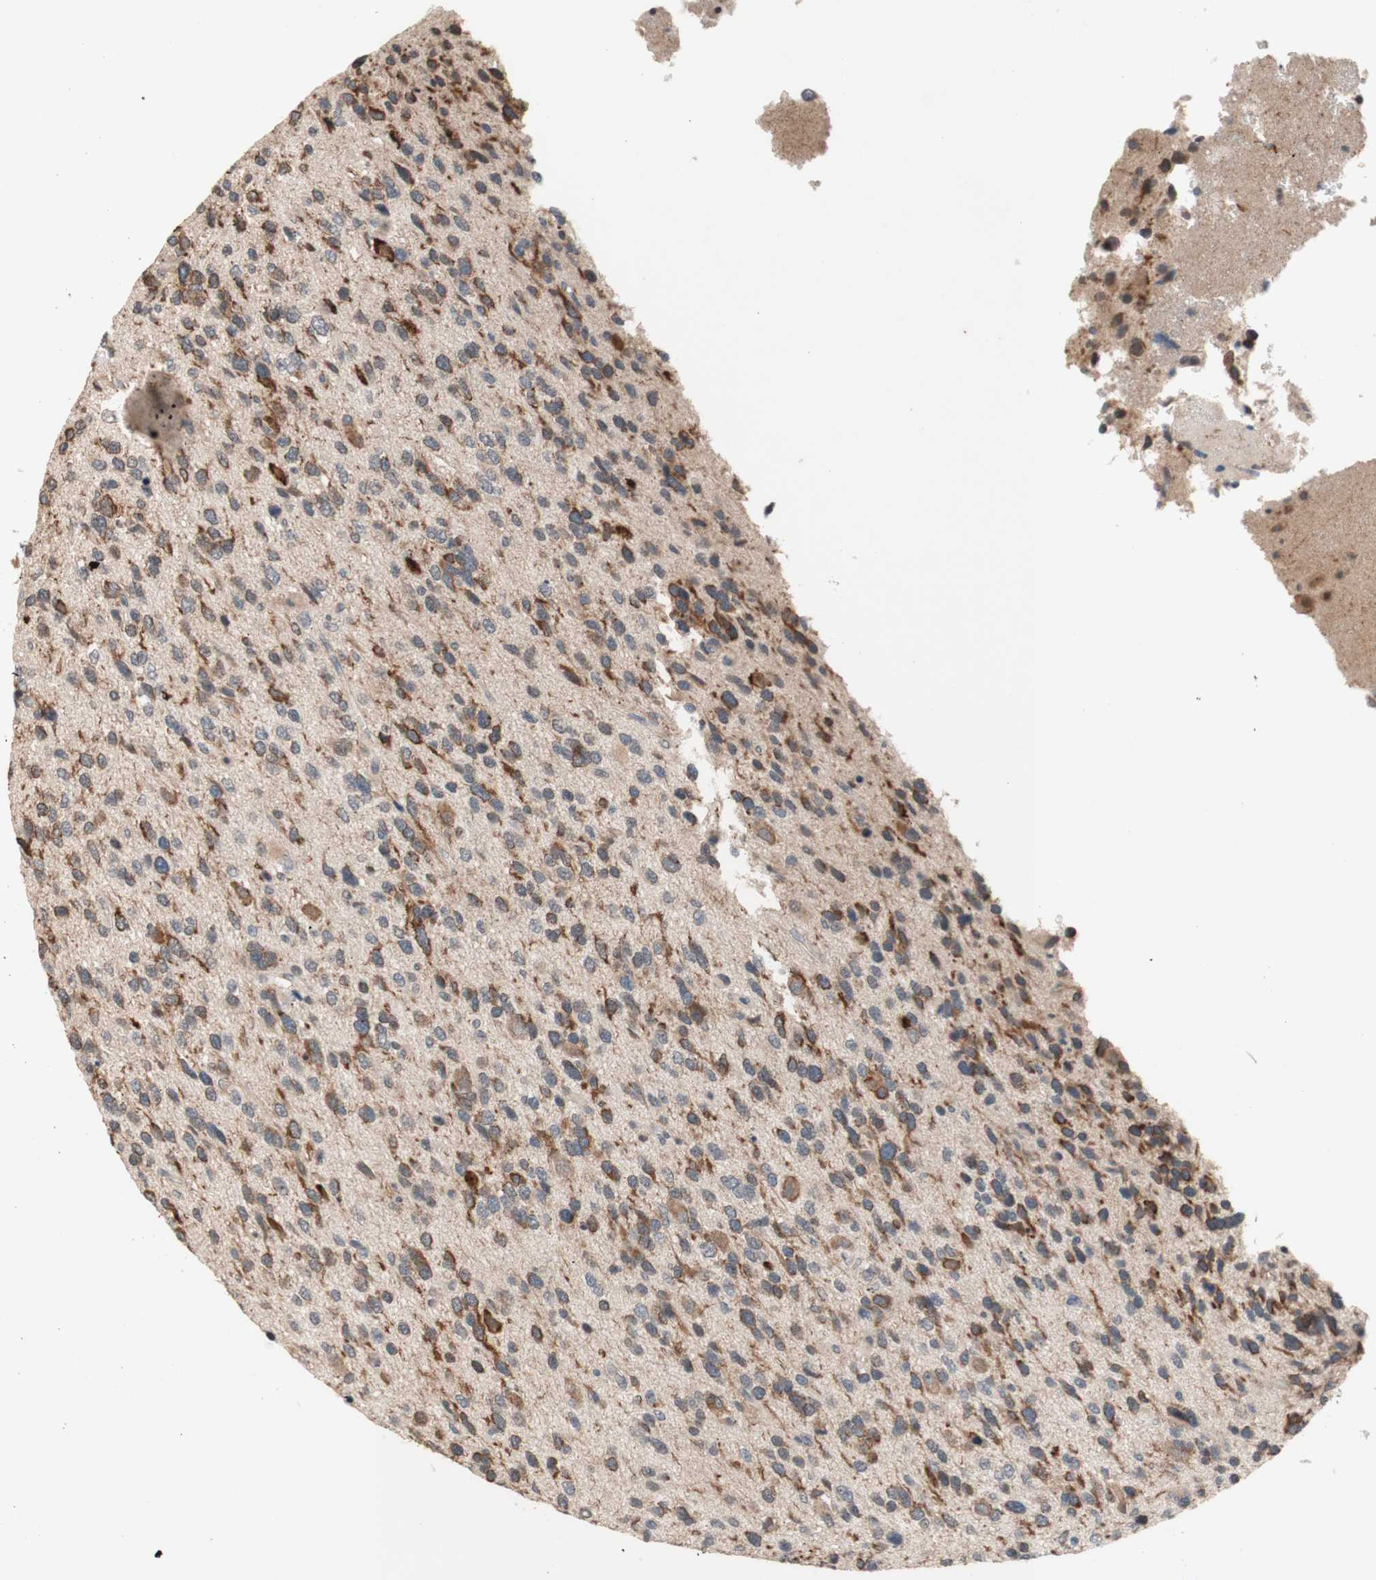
{"staining": {"intensity": "moderate", "quantity": "25%-75%", "location": "cytoplasmic/membranous"}, "tissue": "glioma", "cell_type": "Tumor cells", "image_type": "cancer", "snomed": [{"axis": "morphology", "description": "Glioma, malignant, High grade"}, {"axis": "topography", "description": "Brain"}], "caption": "The histopathology image exhibits staining of glioma, revealing moderate cytoplasmic/membranous protein staining (brown color) within tumor cells. (DAB IHC, brown staining for protein, blue staining for nuclei).", "gene": "CD55", "patient": {"sex": "female", "age": 58}}